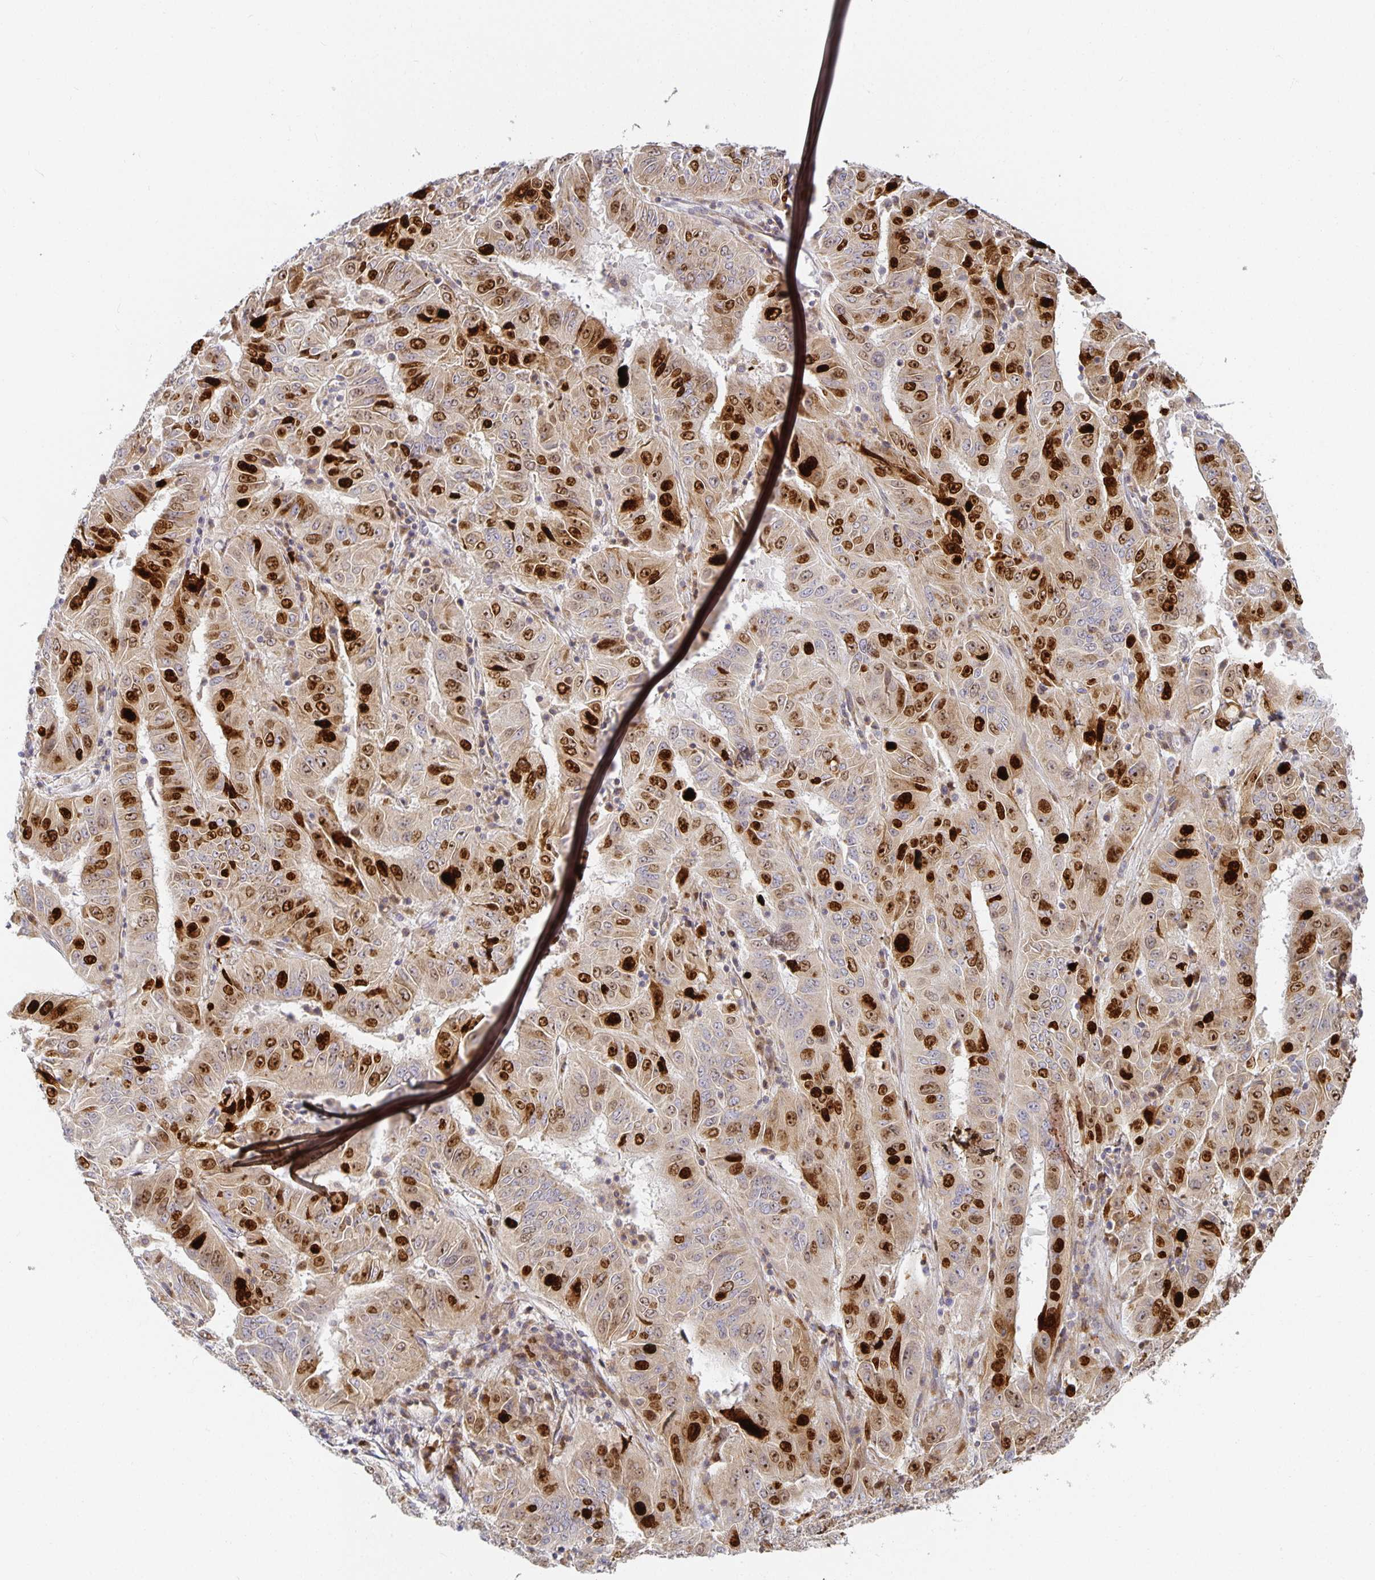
{"staining": {"intensity": "strong", "quantity": "25%-75%", "location": "nuclear"}, "tissue": "pancreatic cancer", "cell_type": "Tumor cells", "image_type": "cancer", "snomed": [{"axis": "morphology", "description": "Adenocarcinoma, NOS"}, {"axis": "topography", "description": "Pancreas"}], "caption": "Protein expression analysis of human adenocarcinoma (pancreatic) reveals strong nuclear expression in approximately 25%-75% of tumor cells.", "gene": "NOMO1", "patient": {"sex": "male", "age": 63}}